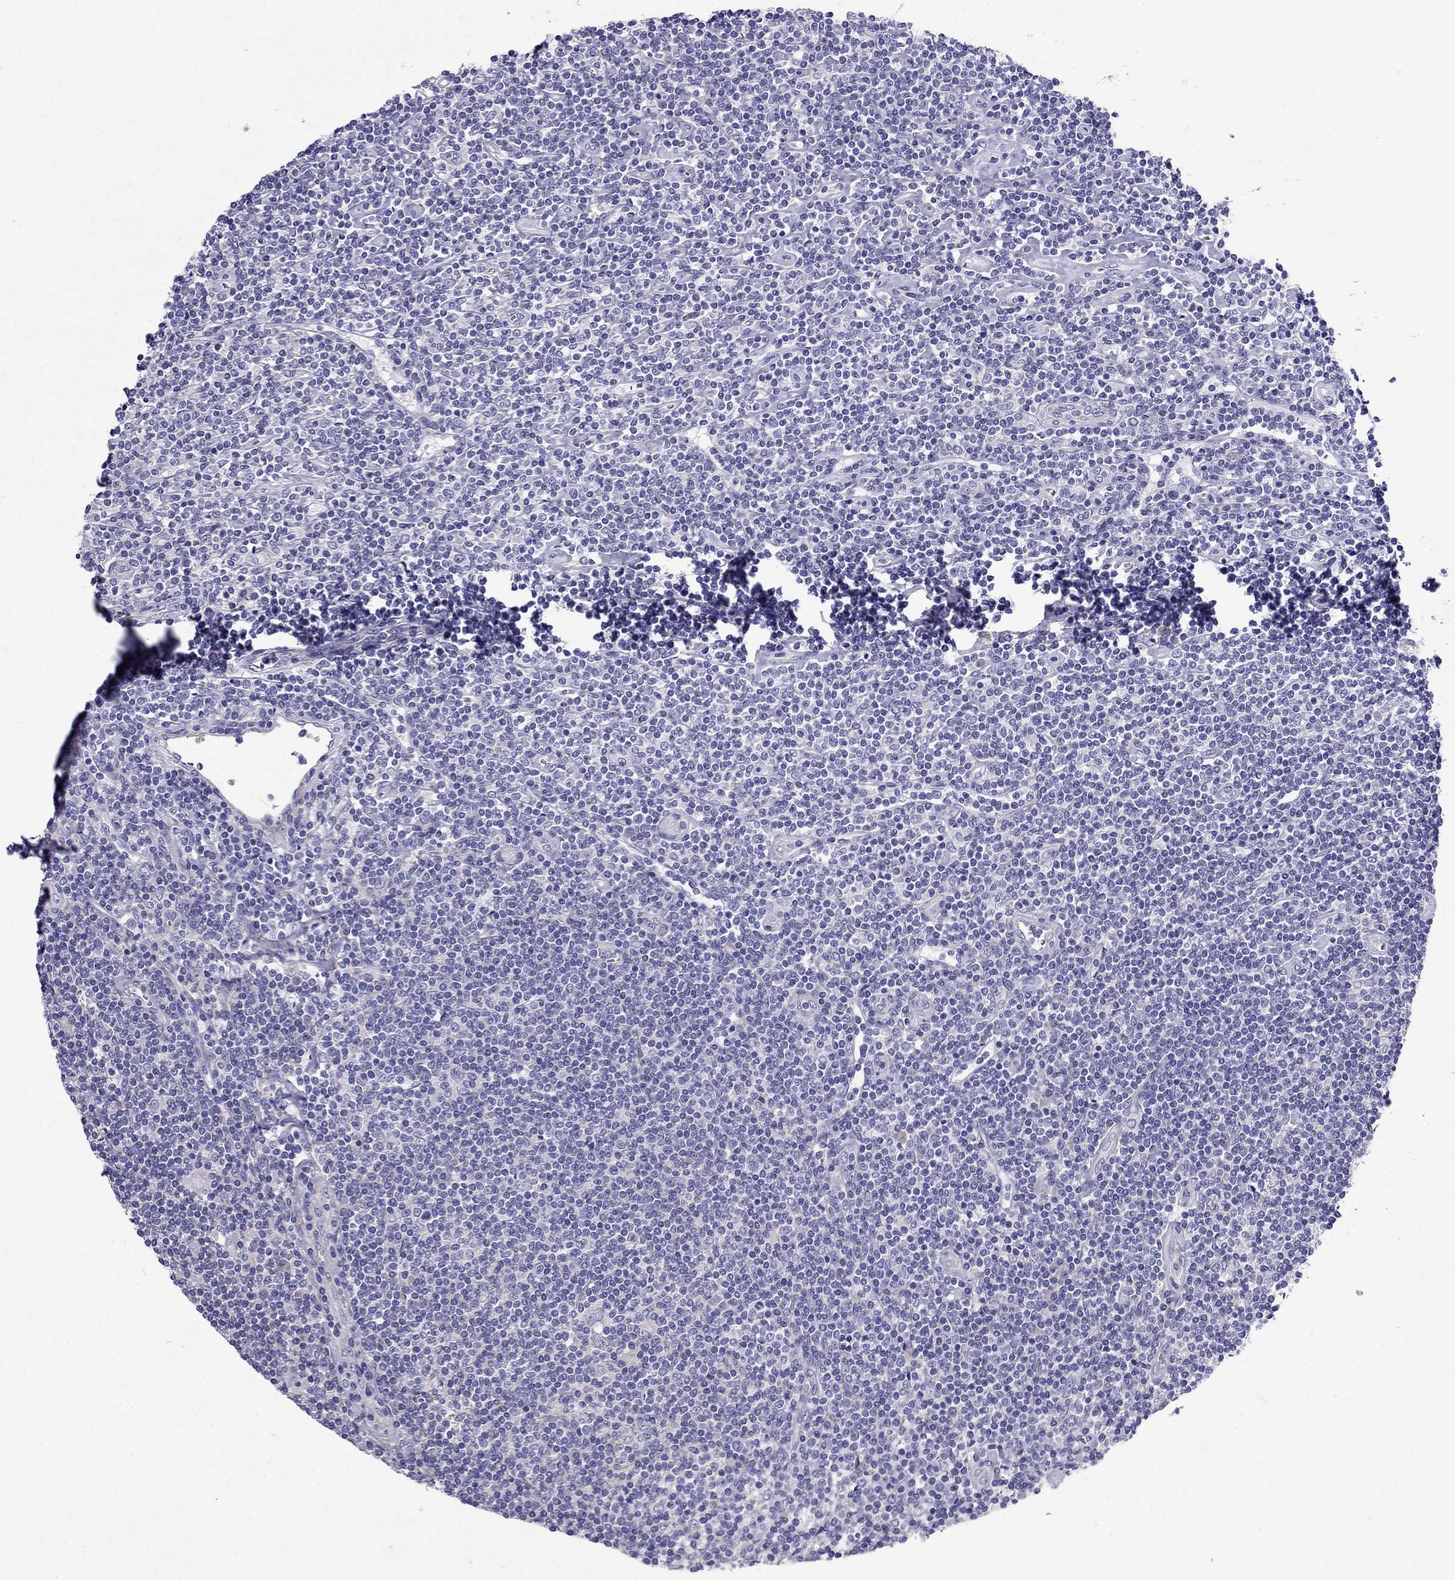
{"staining": {"intensity": "negative", "quantity": "none", "location": "none"}, "tissue": "lymphoma", "cell_type": "Tumor cells", "image_type": "cancer", "snomed": [{"axis": "morphology", "description": "Hodgkin's disease, NOS"}, {"axis": "topography", "description": "Lymph node"}], "caption": "IHC of lymphoma reveals no positivity in tumor cells.", "gene": "GPR50", "patient": {"sex": "male", "age": 40}}